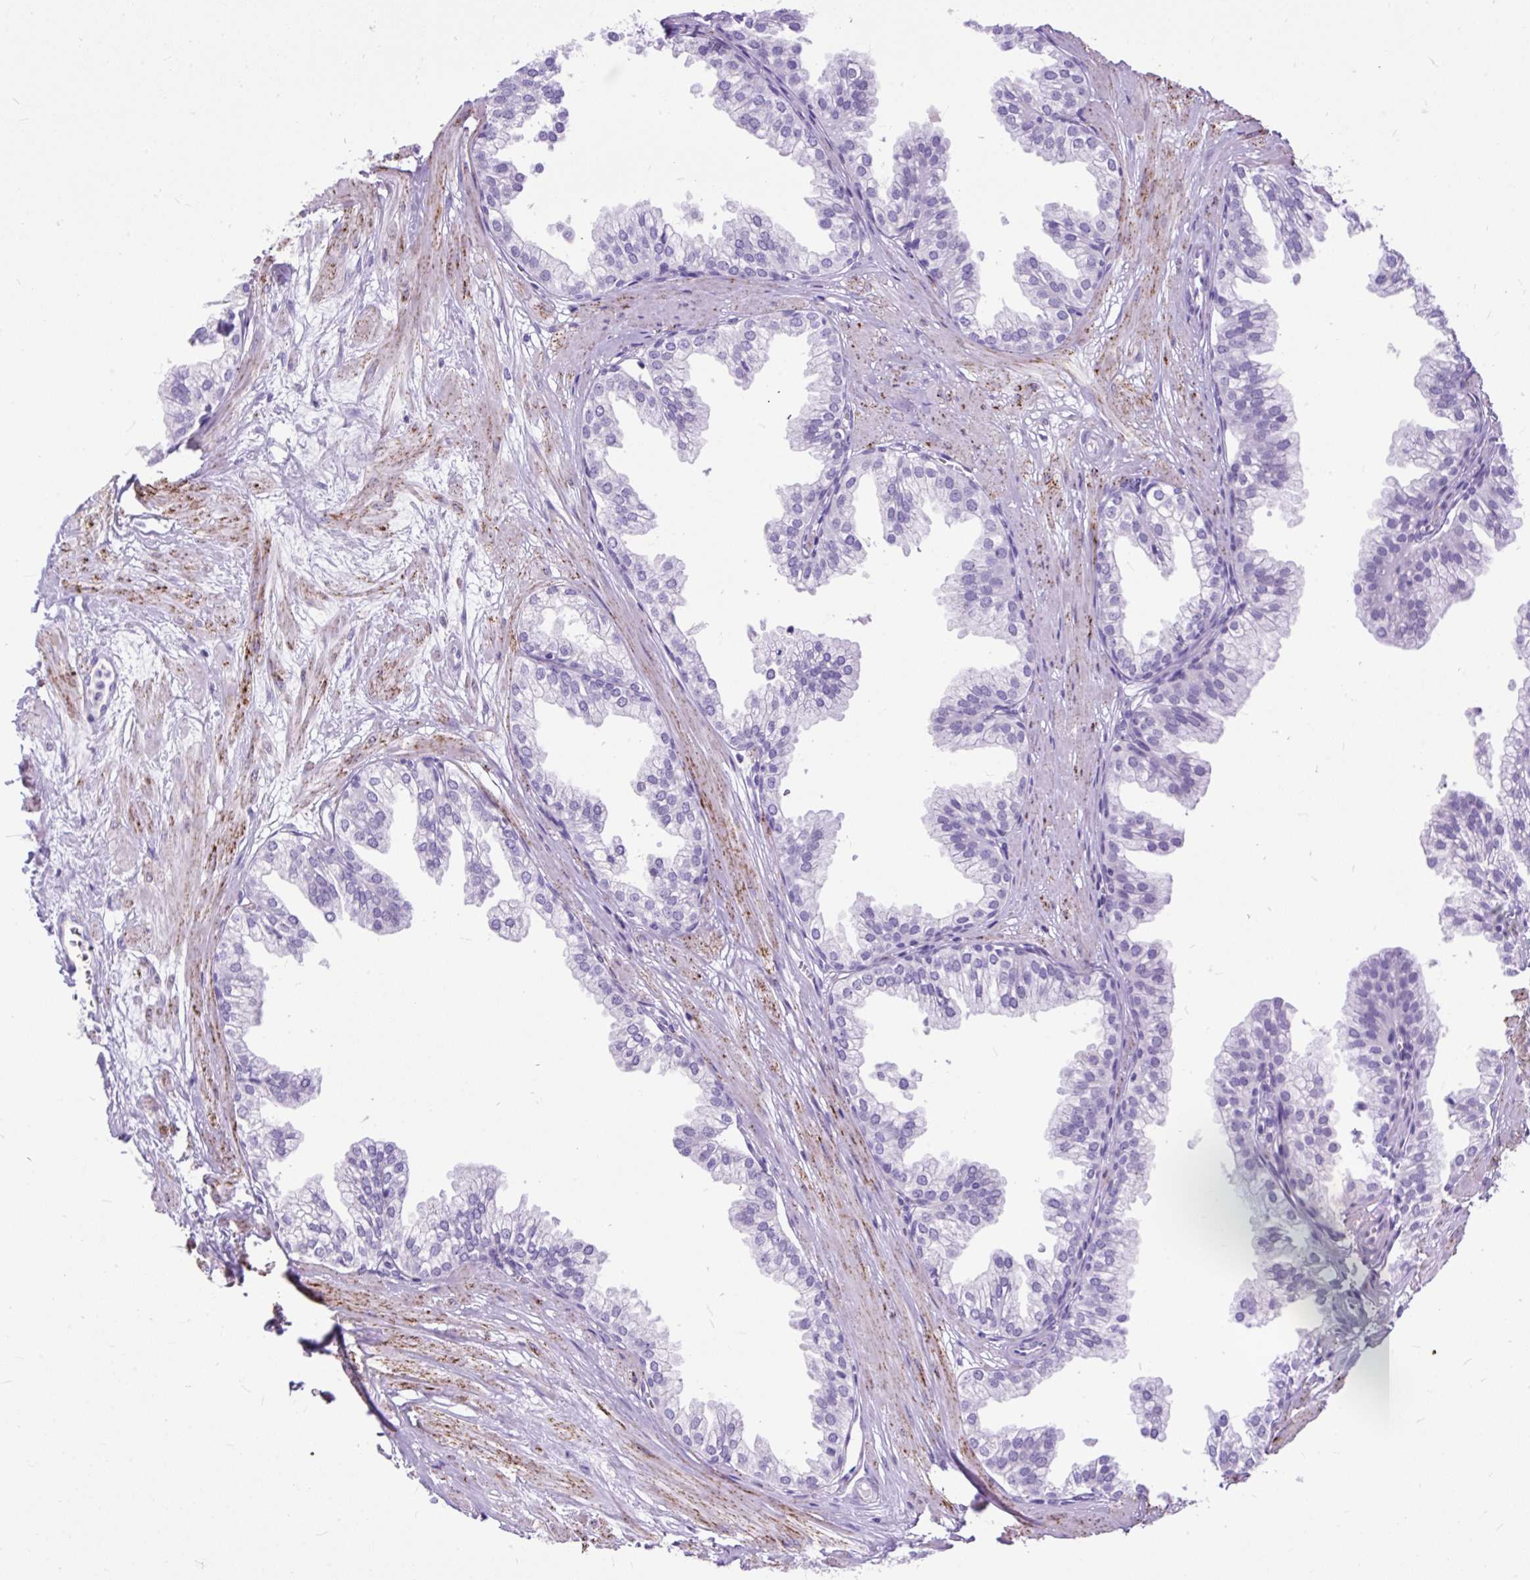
{"staining": {"intensity": "negative", "quantity": "none", "location": "none"}, "tissue": "prostate", "cell_type": "Glandular cells", "image_type": "normal", "snomed": [{"axis": "morphology", "description": "Normal tissue, NOS"}, {"axis": "topography", "description": "Prostate"}, {"axis": "topography", "description": "Peripheral nerve tissue"}], "caption": "The histopathology image exhibits no staining of glandular cells in benign prostate. (DAB (3,3'-diaminobenzidine) immunohistochemistry, high magnification).", "gene": "ZNF256", "patient": {"sex": "male", "age": 55}}